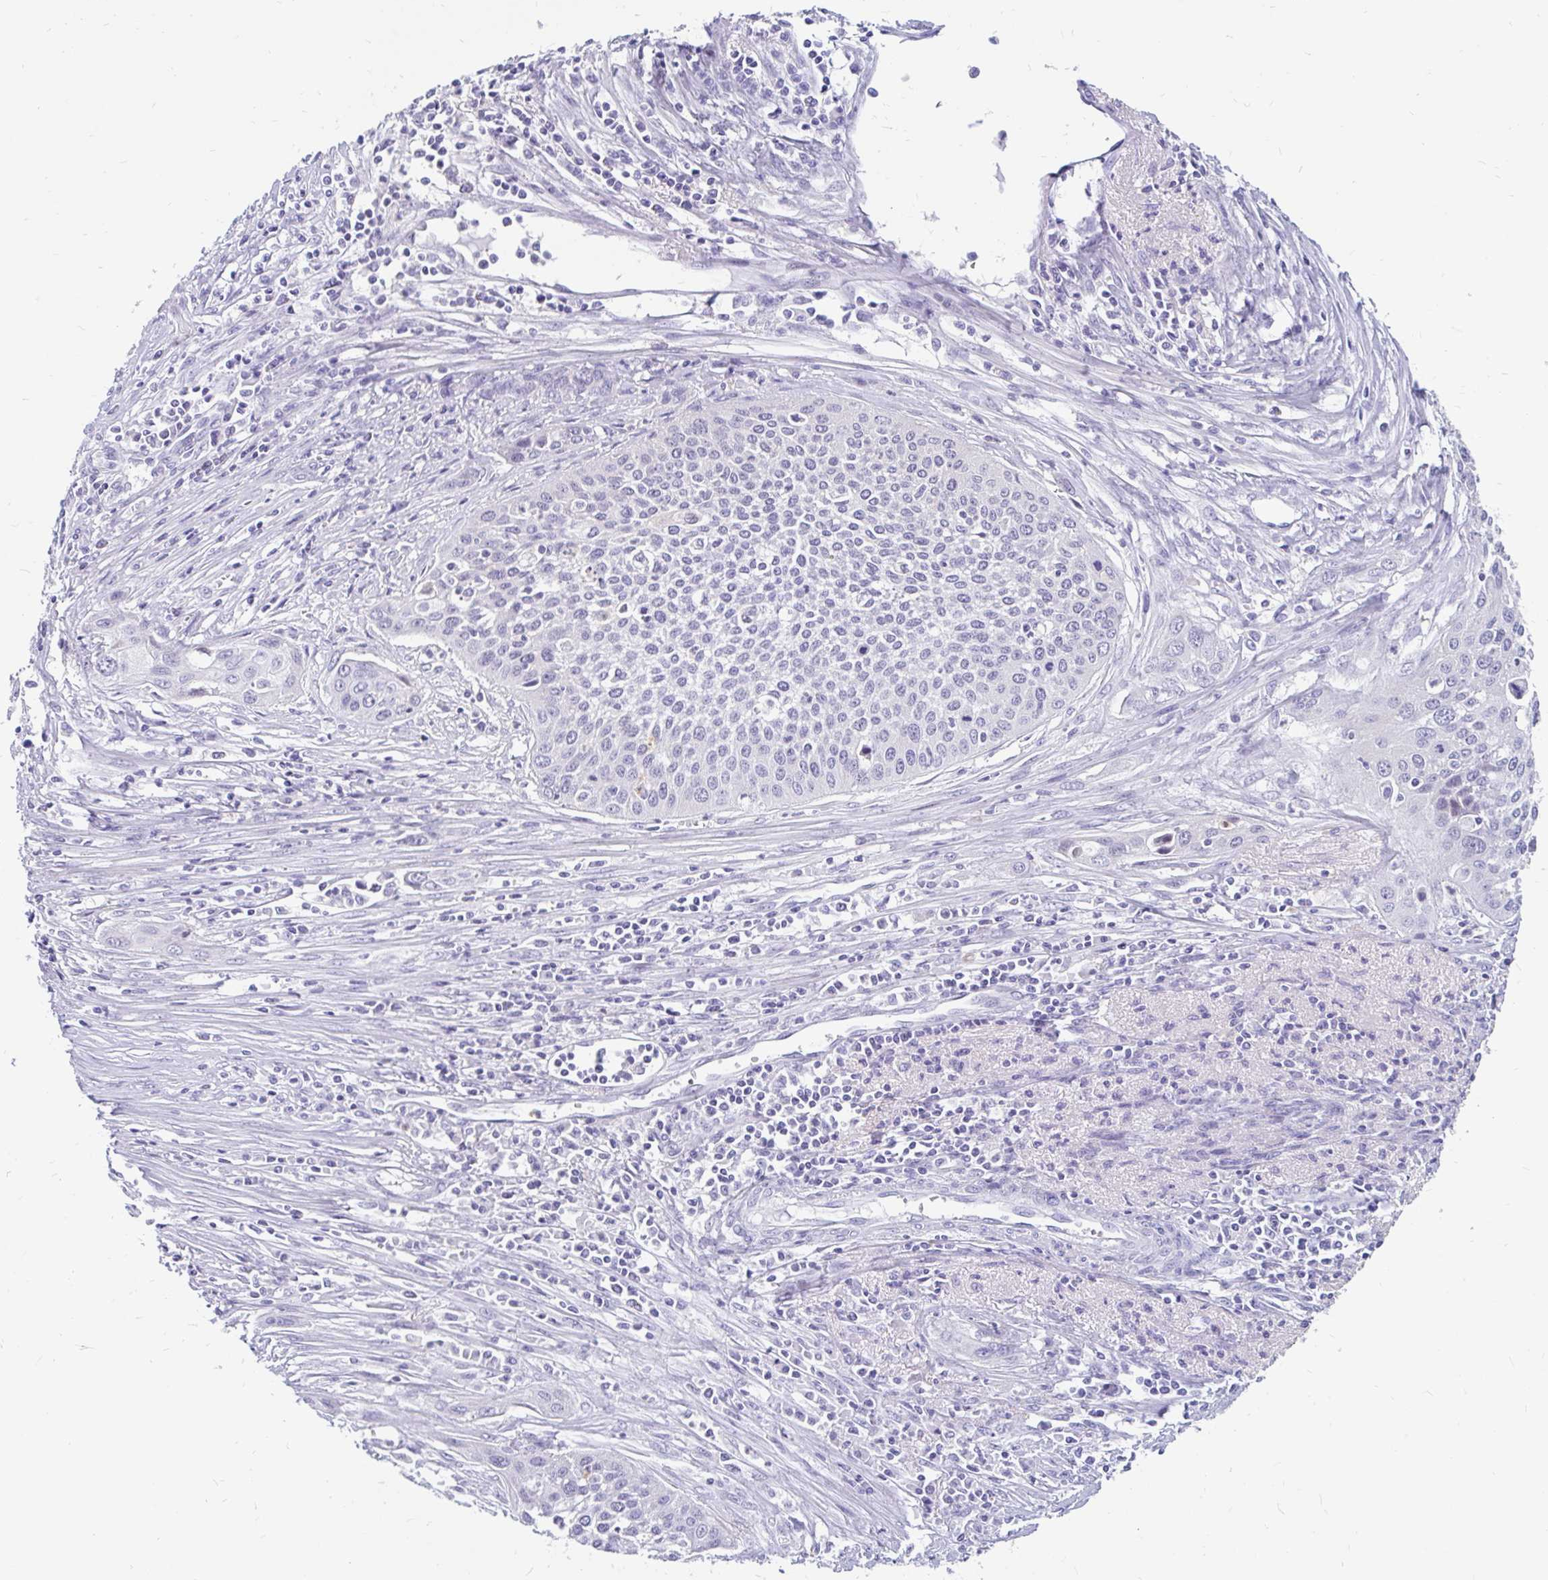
{"staining": {"intensity": "negative", "quantity": "none", "location": "none"}, "tissue": "cervical cancer", "cell_type": "Tumor cells", "image_type": "cancer", "snomed": [{"axis": "morphology", "description": "Squamous cell carcinoma, NOS"}, {"axis": "topography", "description": "Cervix"}], "caption": "This is an immunohistochemistry image of human cervical squamous cell carcinoma. There is no positivity in tumor cells.", "gene": "KIAA2013", "patient": {"sex": "female", "age": 34}}